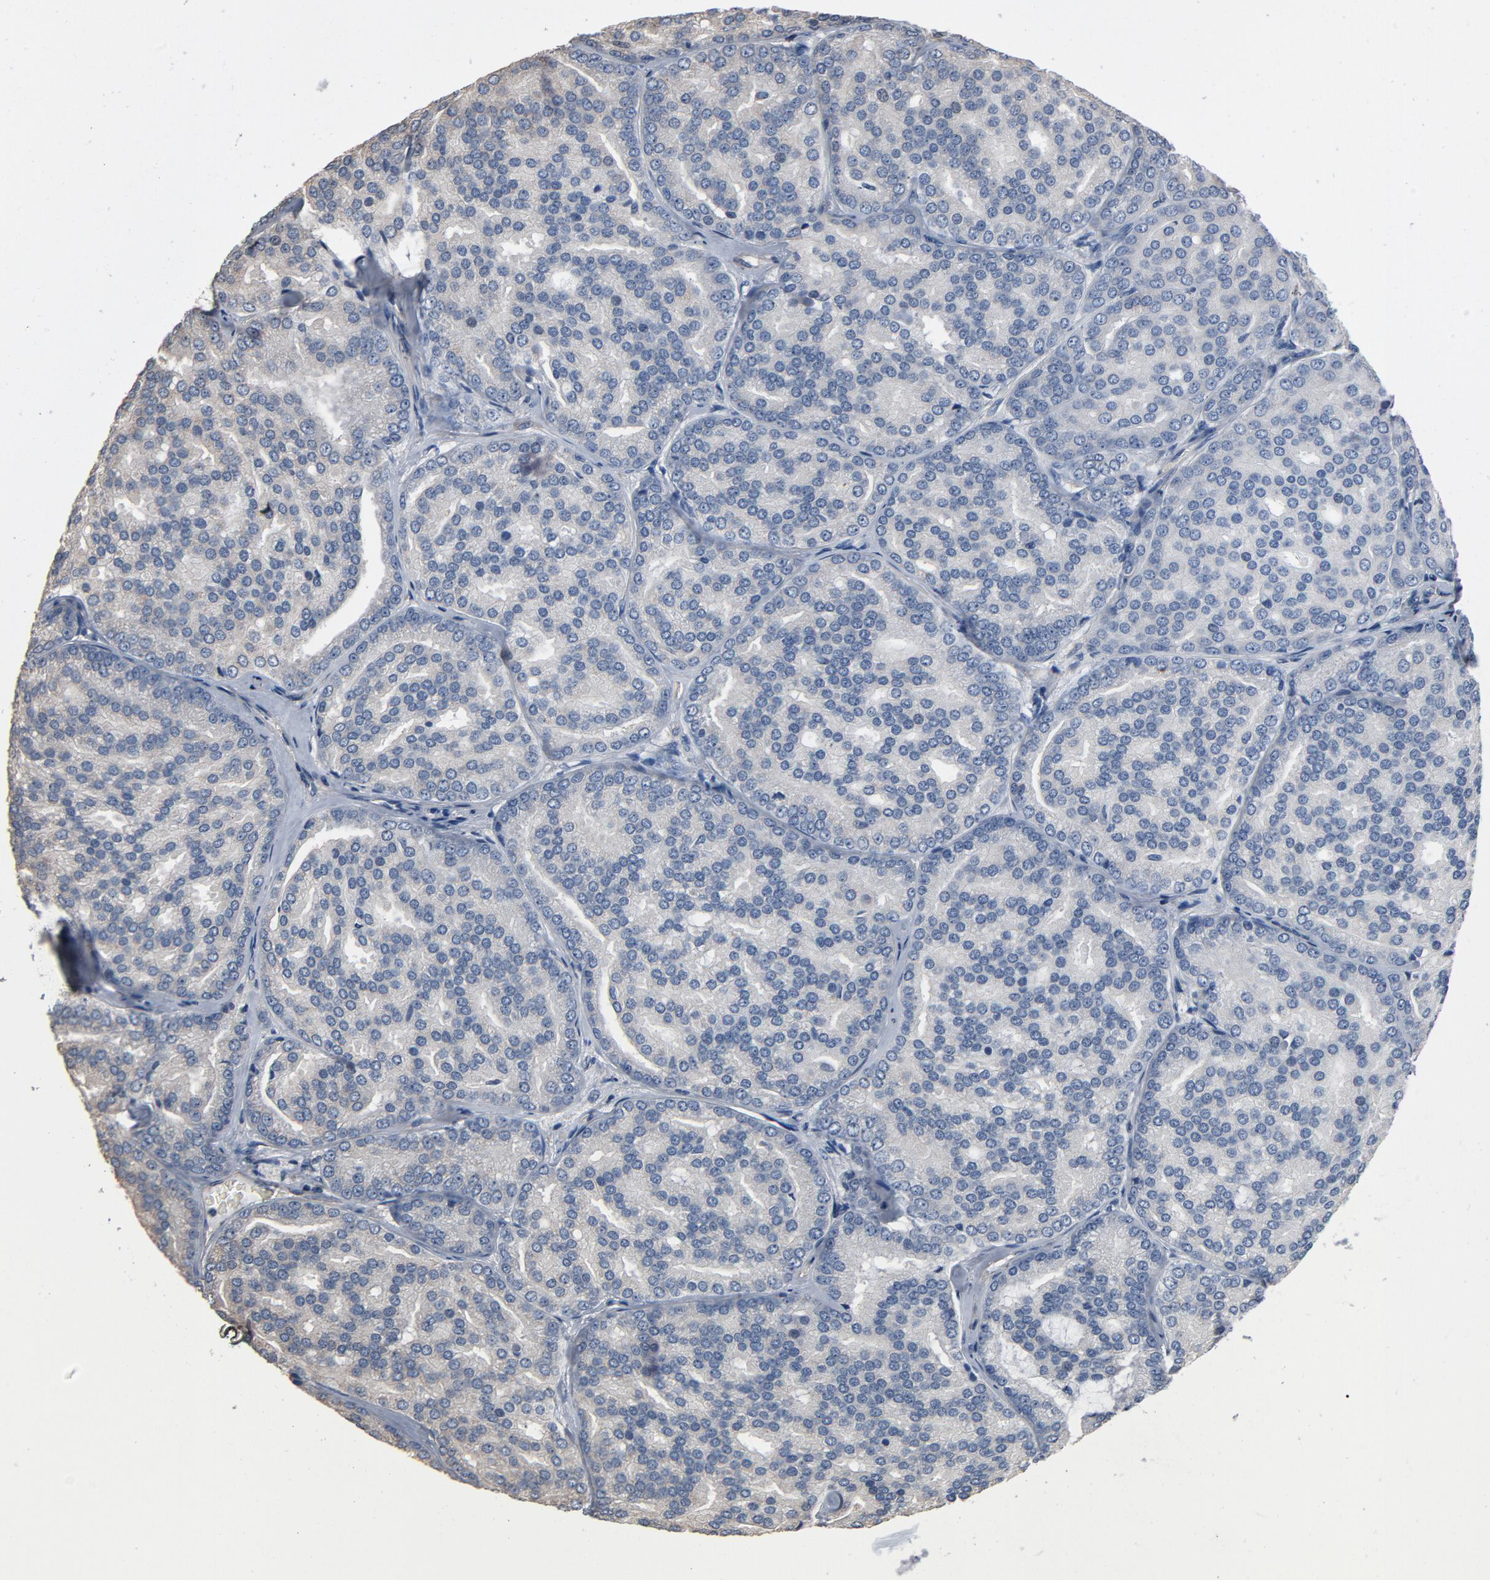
{"staining": {"intensity": "negative", "quantity": "none", "location": "none"}, "tissue": "prostate cancer", "cell_type": "Tumor cells", "image_type": "cancer", "snomed": [{"axis": "morphology", "description": "Adenocarcinoma, High grade"}, {"axis": "topography", "description": "Prostate"}], "caption": "Photomicrograph shows no significant protein positivity in tumor cells of prostate adenocarcinoma (high-grade). (Stains: DAB (3,3'-diaminobenzidine) immunohistochemistry with hematoxylin counter stain, Microscopy: brightfield microscopy at high magnification).", "gene": "SOX6", "patient": {"sex": "male", "age": 64}}